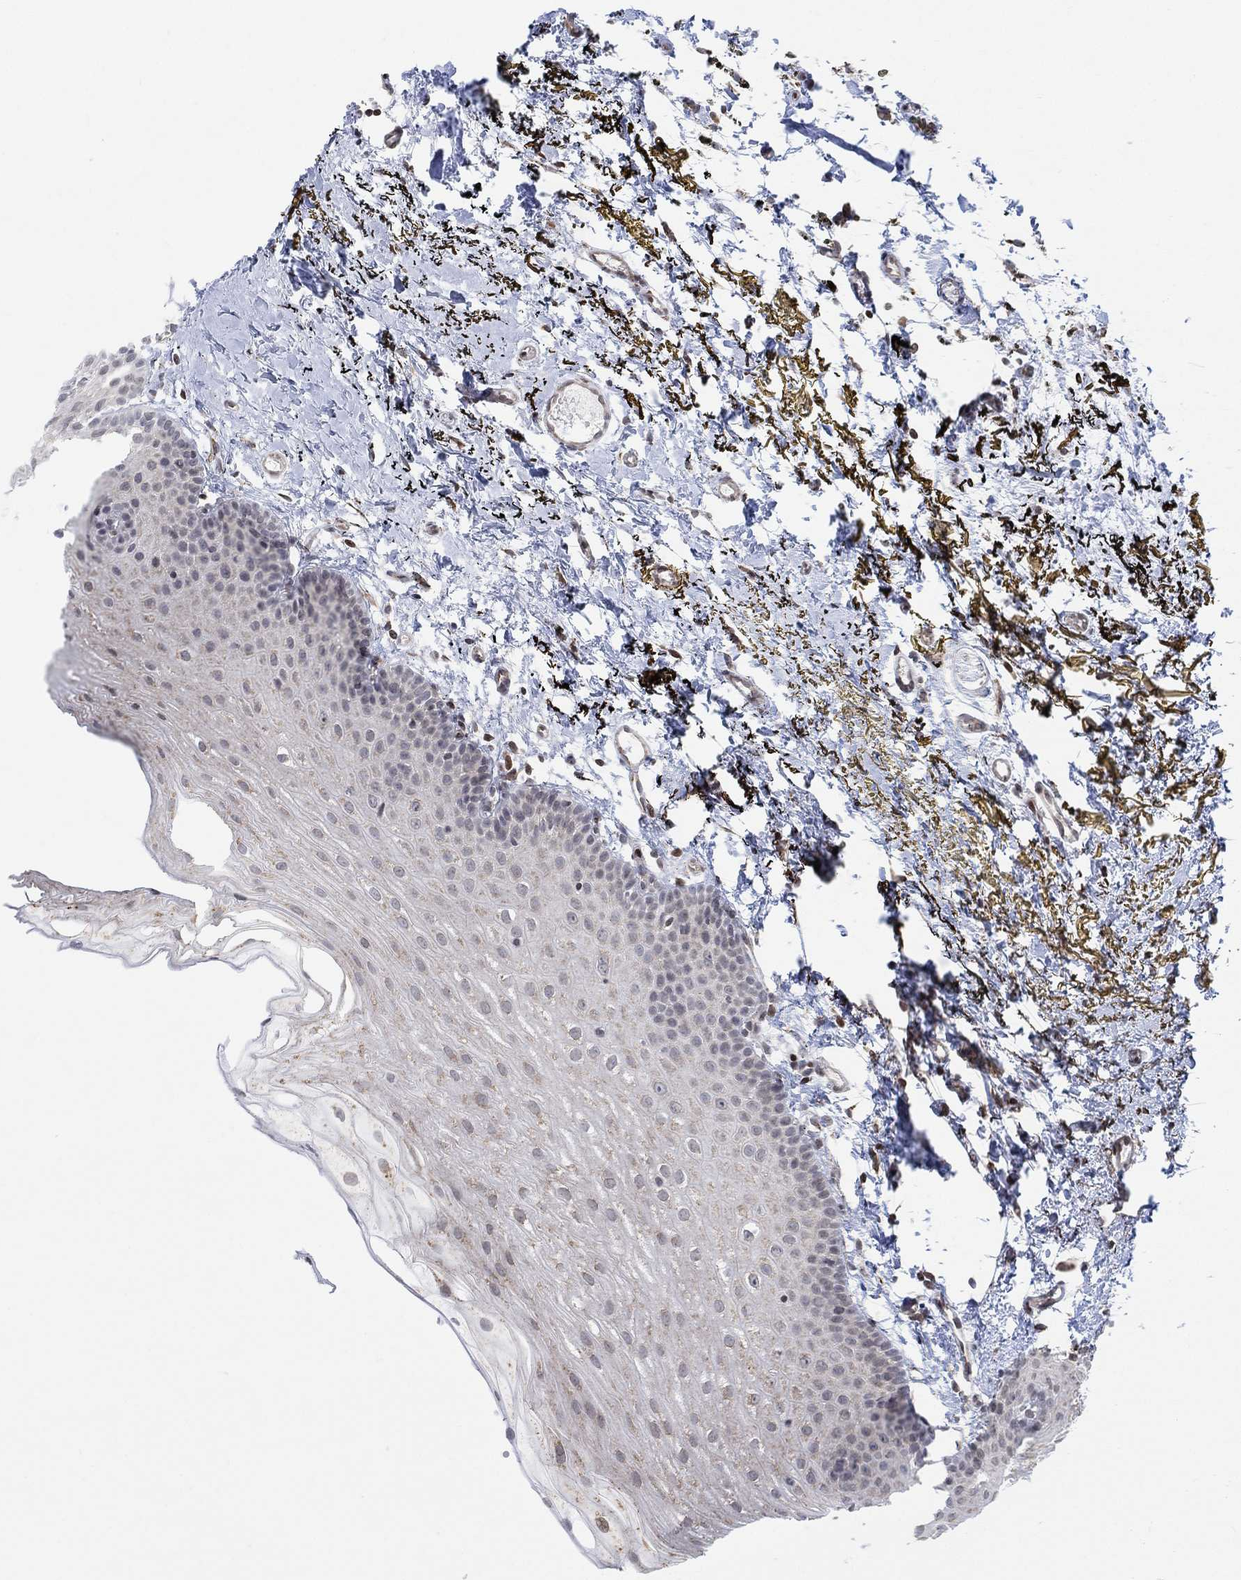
{"staining": {"intensity": "moderate", "quantity": "<25%", "location": "nuclear"}, "tissue": "oral mucosa", "cell_type": "Squamous epithelial cells", "image_type": "normal", "snomed": [{"axis": "morphology", "description": "Normal tissue, NOS"}, {"axis": "topography", "description": "Oral tissue"}], "caption": "Human oral mucosa stained with a brown dye reveals moderate nuclear positive positivity in about <25% of squamous epithelial cells.", "gene": "ABHD14A", "patient": {"sex": "female", "age": 57}}